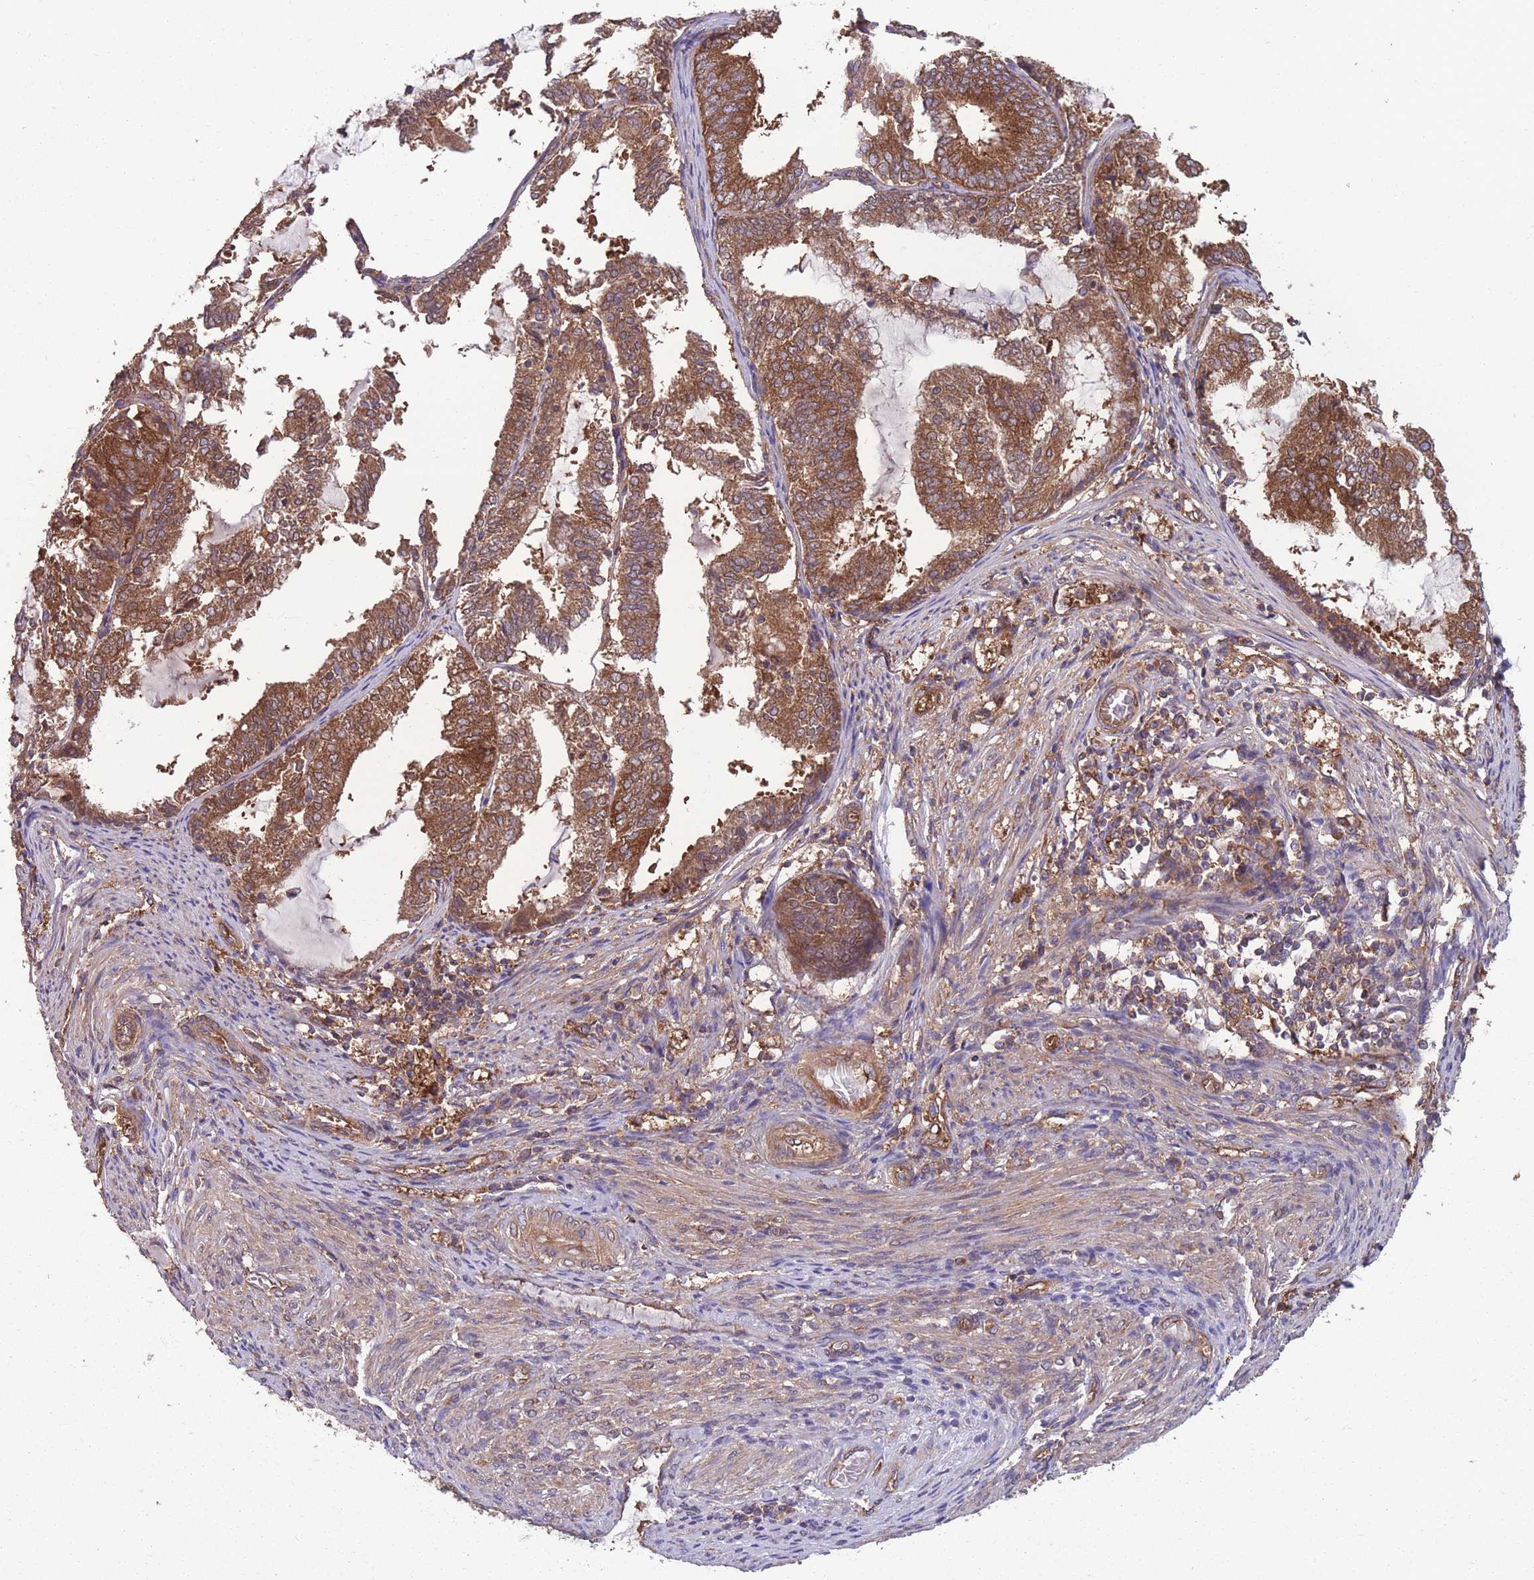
{"staining": {"intensity": "strong", "quantity": ">75%", "location": "cytoplasmic/membranous"}, "tissue": "endometrial cancer", "cell_type": "Tumor cells", "image_type": "cancer", "snomed": [{"axis": "morphology", "description": "Adenocarcinoma, NOS"}, {"axis": "topography", "description": "Endometrium"}], "caption": "Endometrial cancer (adenocarcinoma) stained with a brown dye displays strong cytoplasmic/membranous positive expression in about >75% of tumor cells.", "gene": "ZPR1", "patient": {"sex": "female", "age": 81}}